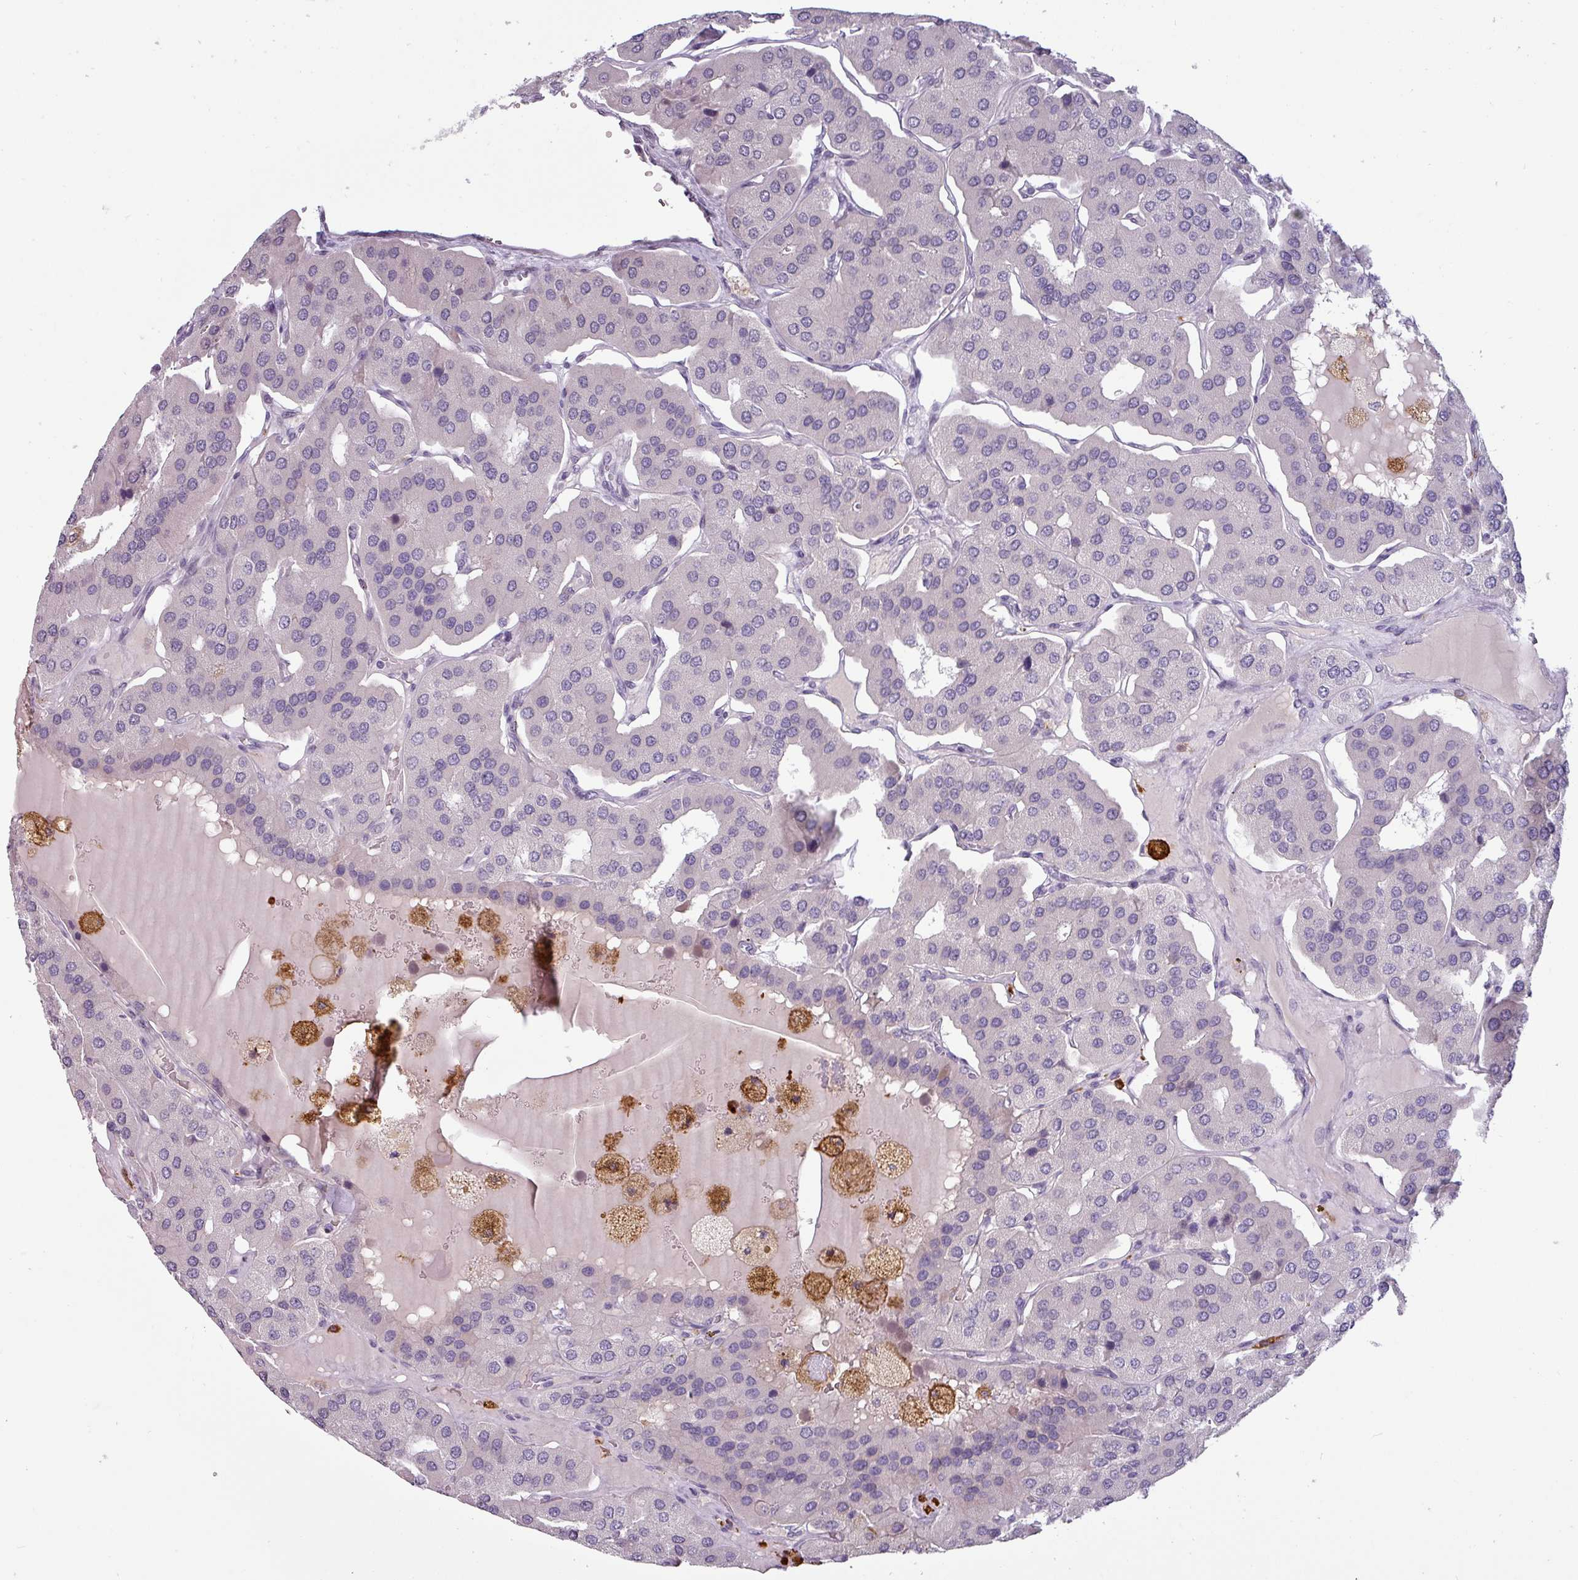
{"staining": {"intensity": "negative", "quantity": "none", "location": "none"}, "tissue": "parathyroid gland", "cell_type": "Glandular cells", "image_type": "normal", "snomed": [{"axis": "morphology", "description": "Normal tissue, NOS"}, {"axis": "morphology", "description": "Adenoma, NOS"}, {"axis": "topography", "description": "Parathyroid gland"}], "caption": "There is no significant staining in glandular cells of parathyroid gland. (IHC, brightfield microscopy, high magnification).", "gene": "SLC26A9", "patient": {"sex": "female", "age": 86}}